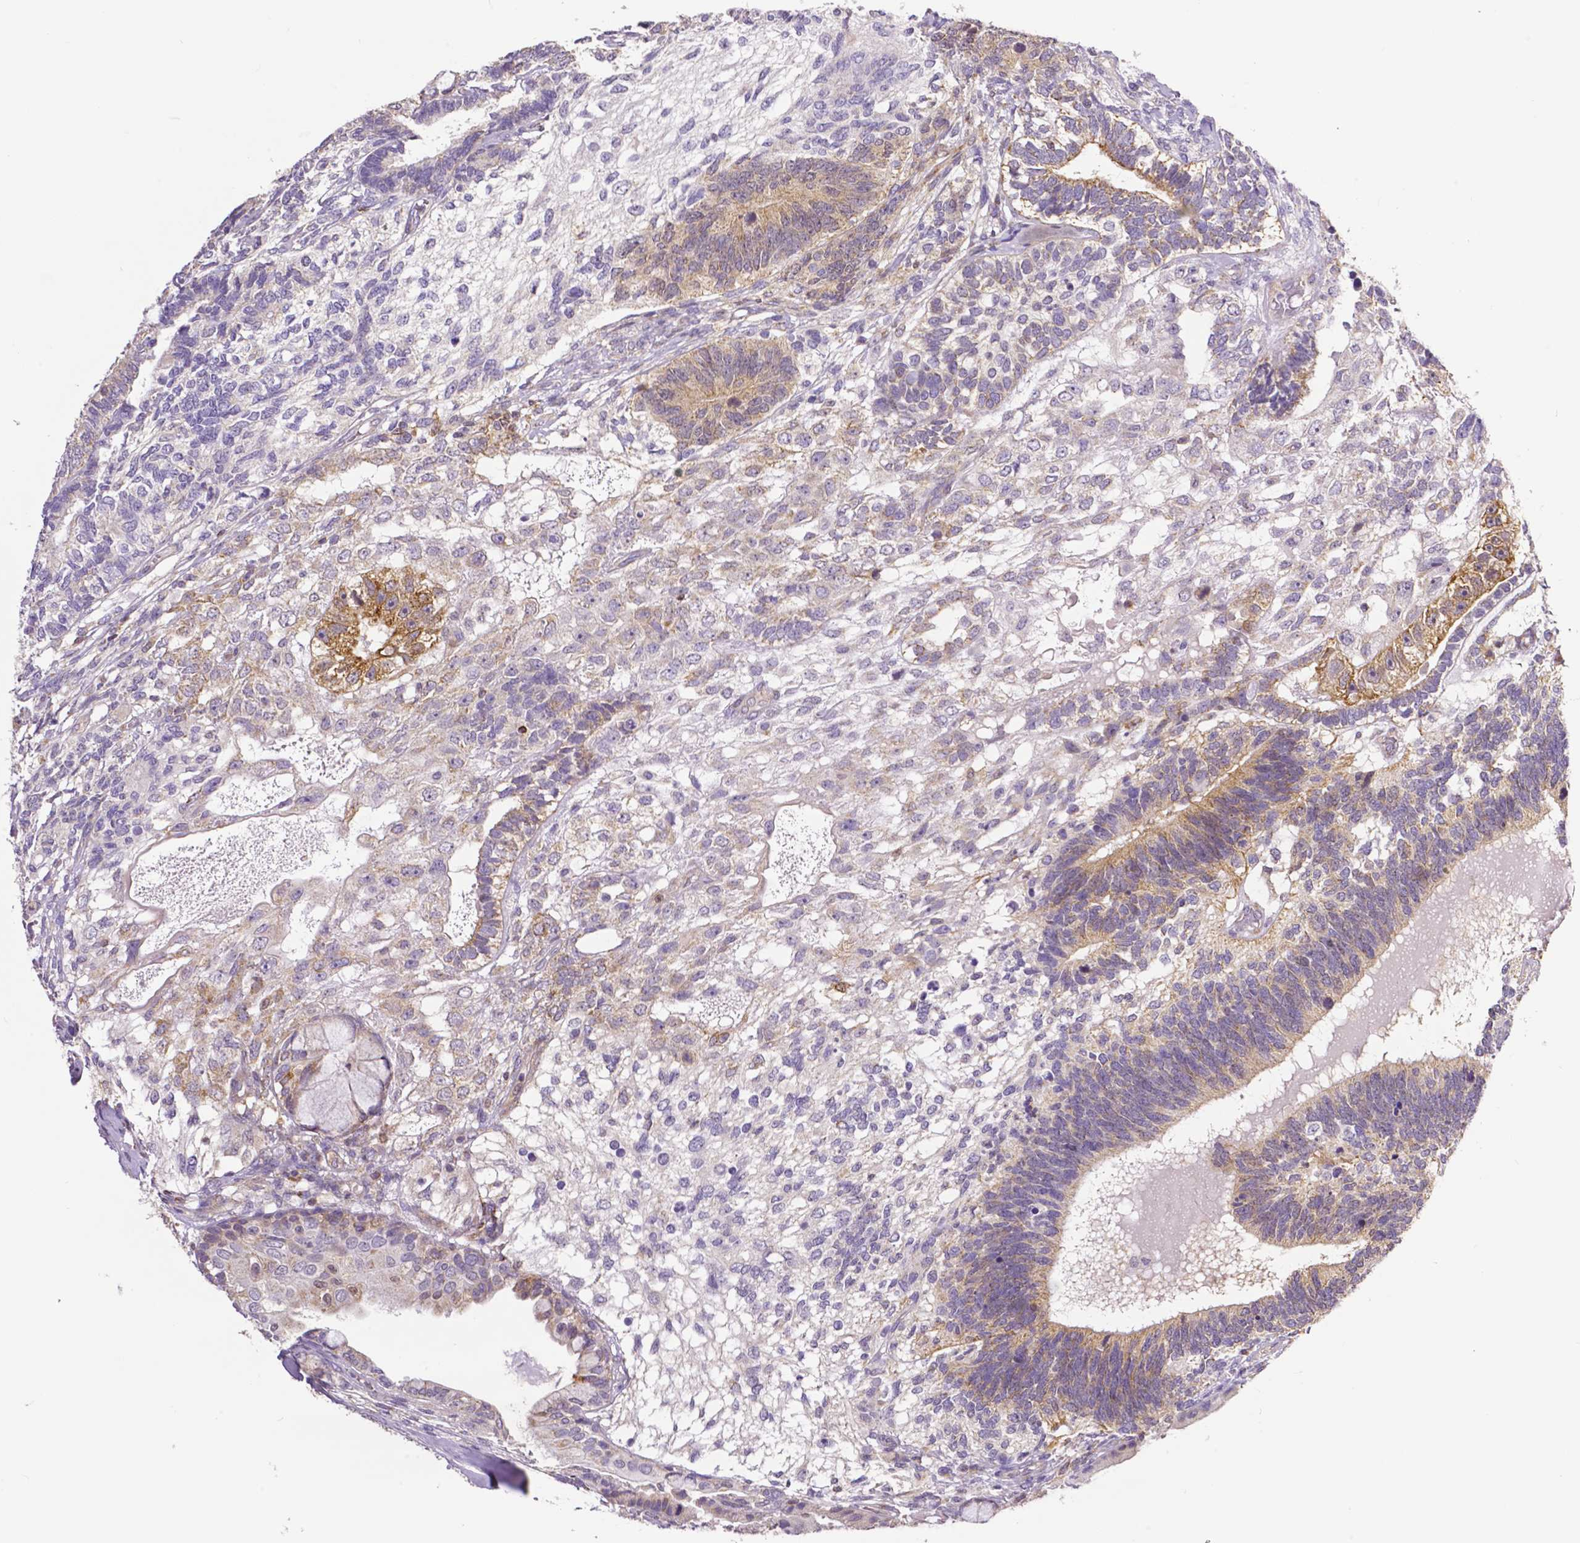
{"staining": {"intensity": "weak", "quantity": "25%-75%", "location": "cytoplasmic/membranous"}, "tissue": "testis cancer", "cell_type": "Tumor cells", "image_type": "cancer", "snomed": [{"axis": "morphology", "description": "Seminoma, NOS"}, {"axis": "morphology", "description": "Carcinoma, Embryonal, NOS"}, {"axis": "topography", "description": "Testis"}], "caption": "Brown immunohistochemical staining in seminoma (testis) shows weak cytoplasmic/membranous staining in about 25%-75% of tumor cells.", "gene": "MCL1", "patient": {"sex": "male", "age": 41}}